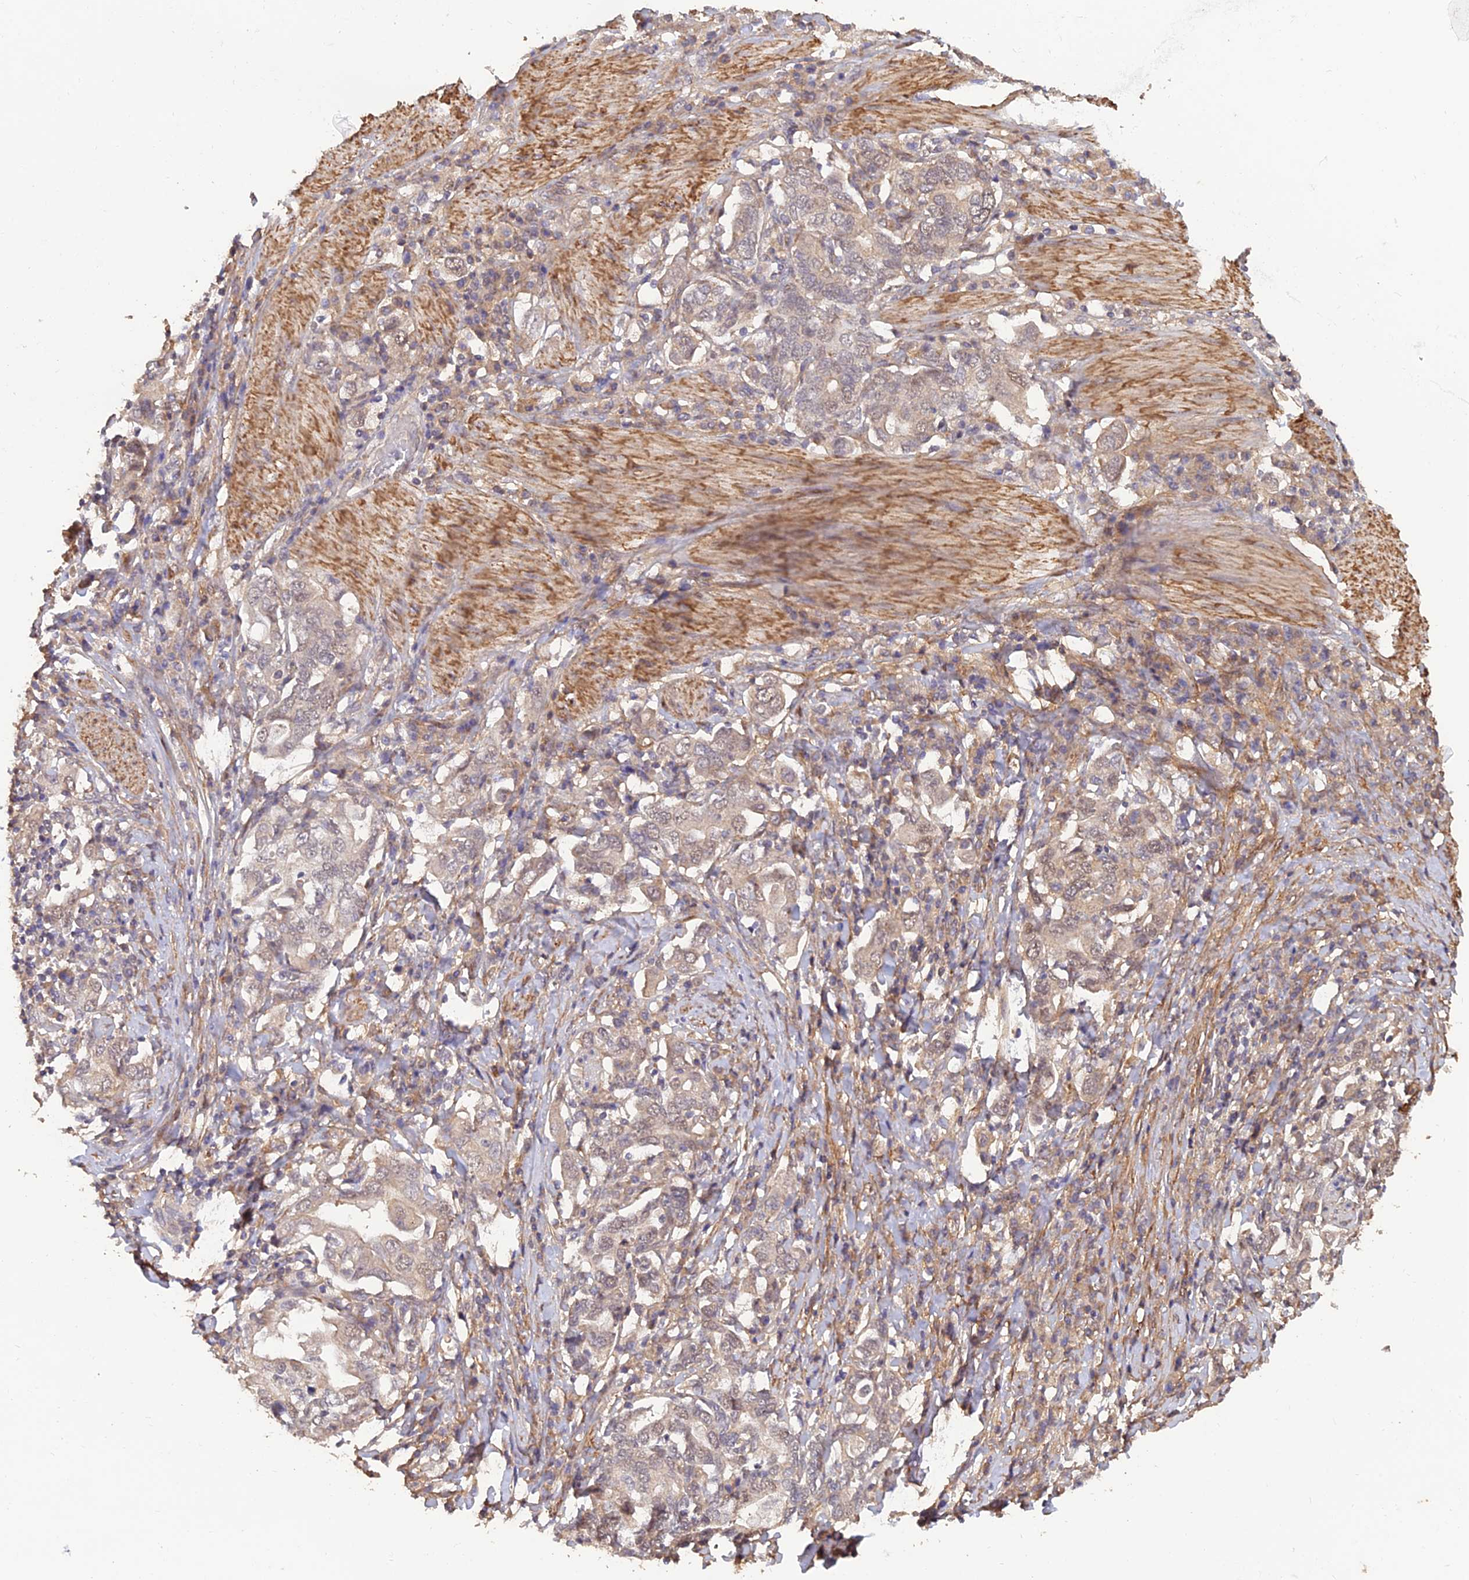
{"staining": {"intensity": "weak", "quantity": "<25%", "location": "nuclear"}, "tissue": "stomach cancer", "cell_type": "Tumor cells", "image_type": "cancer", "snomed": [{"axis": "morphology", "description": "Adenocarcinoma, NOS"}, {"axis": "topography", "description": "Stomach, upper"}, {"axis": "topography", "description": "Stomach"}], "caption": "Stomach cancer (adenocarcinoma) stained for a protein using IHC displays no staining tumor cells.", "gene": "PAGR1", "patient": {"sex": "male", "age": 62}}